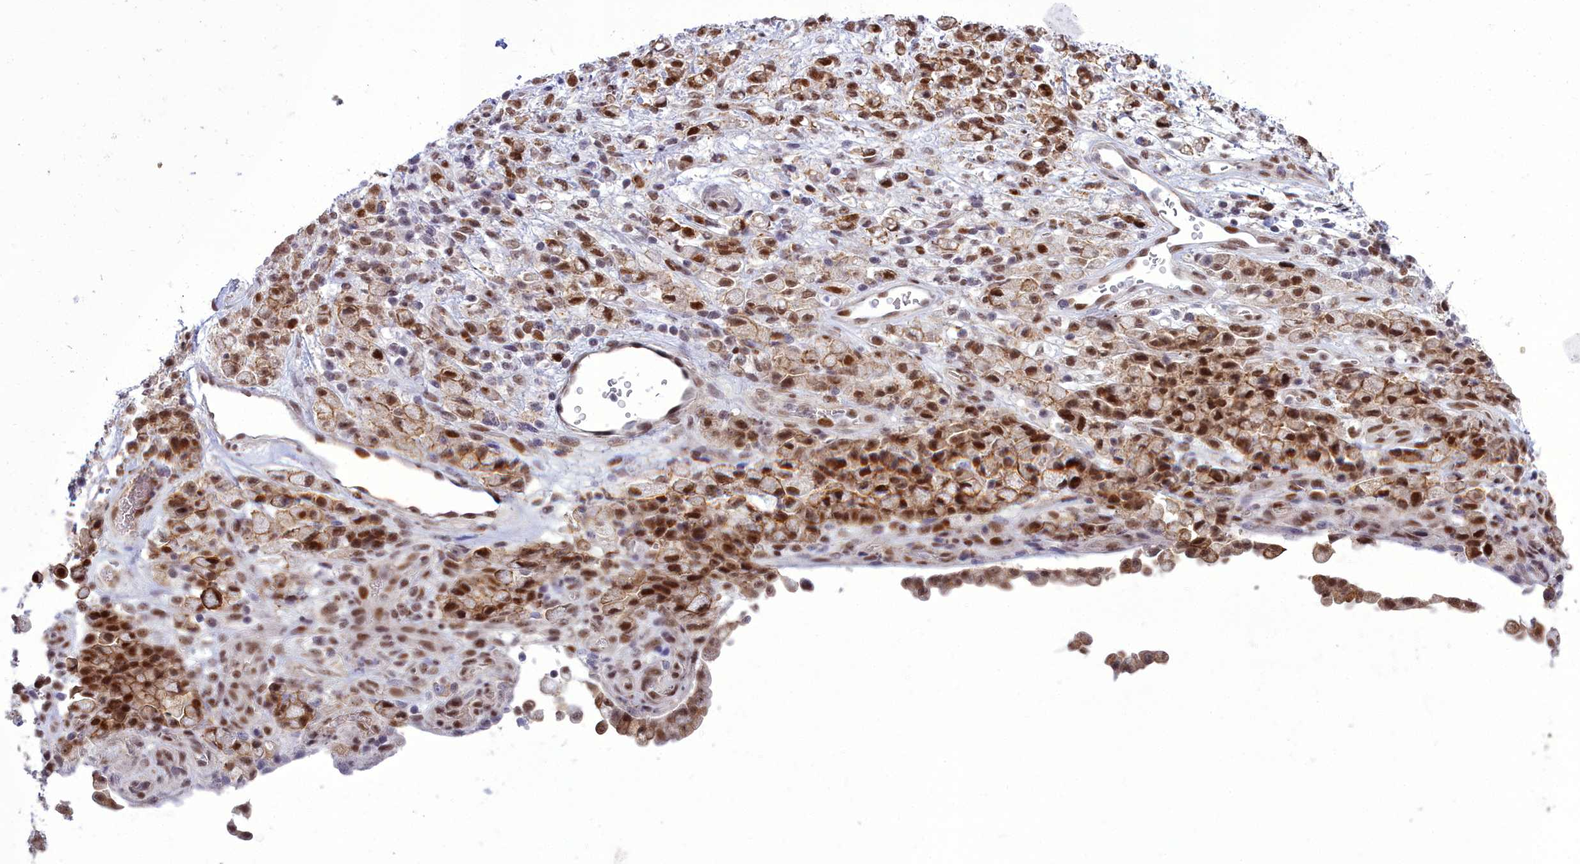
{"staining": {"intensity": "strong", "quantity": "25%-75%", "location": "cytoplasmic/membranous,nuclear"}, "tissue": "stomach cancer", "cell_type": "Tumor cells", "image_type": "cancer", "snomed": [{"axis": "morphology", "description": "Adenocarcinoma, NOS"}, {"axis": "topography", "description": "Stomach"}], "caption": "Brown immunohistochemical staining in stomach cancer (adenocarcinoma) shows strong cytoplasmic/membranous and nuclear positivity in about 25%-75% of tumor cells.", "gene": "CEACAM19", "patient": {"sex": "female", "age": 60}}